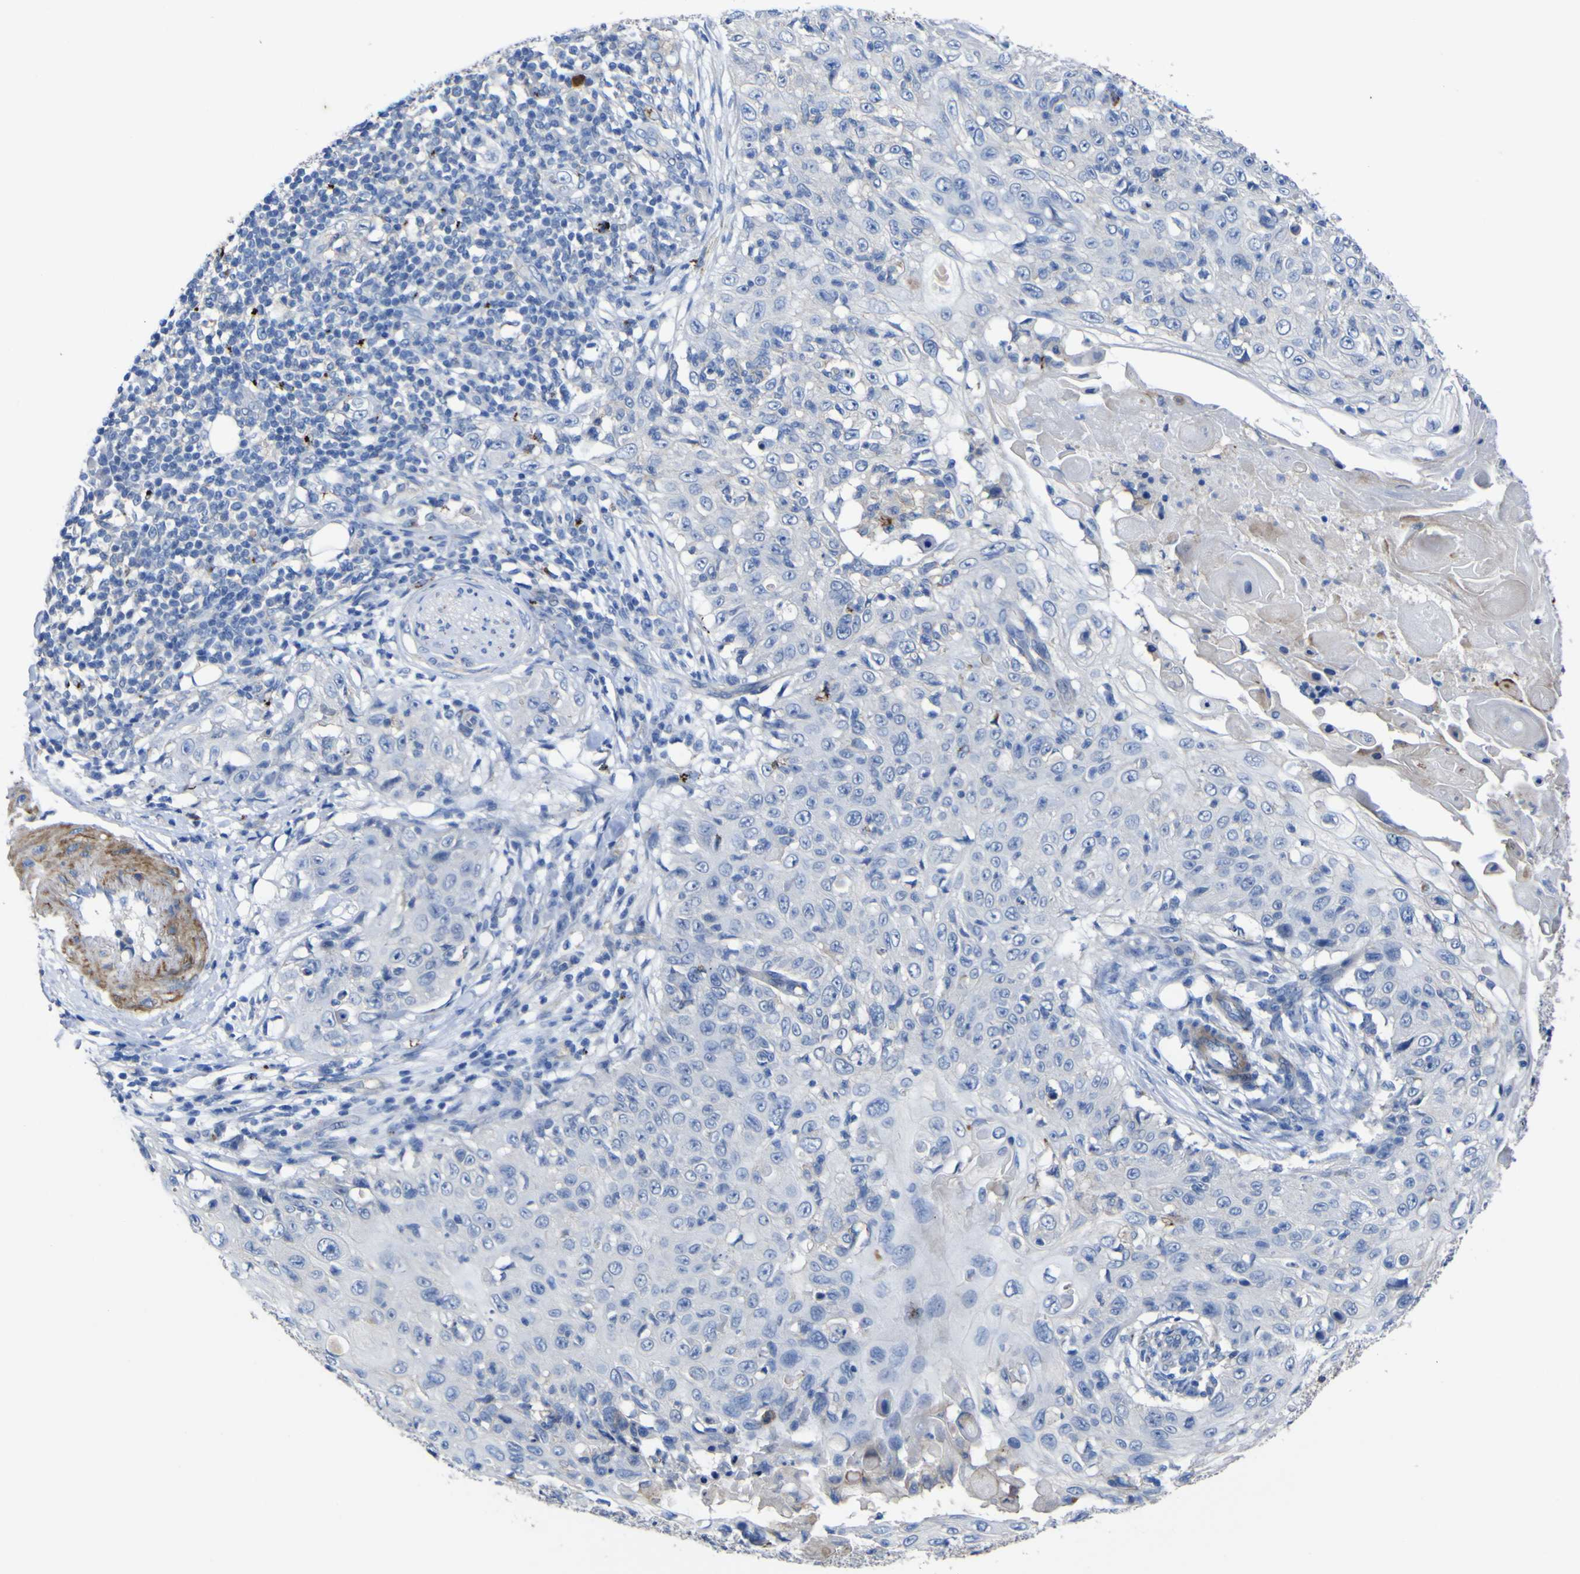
{"staining": {"intensity": "negative", "quantity": "none", "location": "none"}, "tissue": "skin cancer", "cell_type": "Tumor cells", "image_type": "cancer", "snomed": [{"axis": "morphology", "description": "Squamous cell carcinoma, NOS"}, {"axis": "topography", "description": "Skin"}], "caption": "Immunohistochemistry (IHC) photomicrograph of neoplastic tissue: skin cancer (squamous cell carcinoma) stained with DAB (3,3'-diaminobenzidine) reveals no significant protein staining in tumor cells.", "gene": "AGO4", "patient": {"sex": "male", "age": 86}}